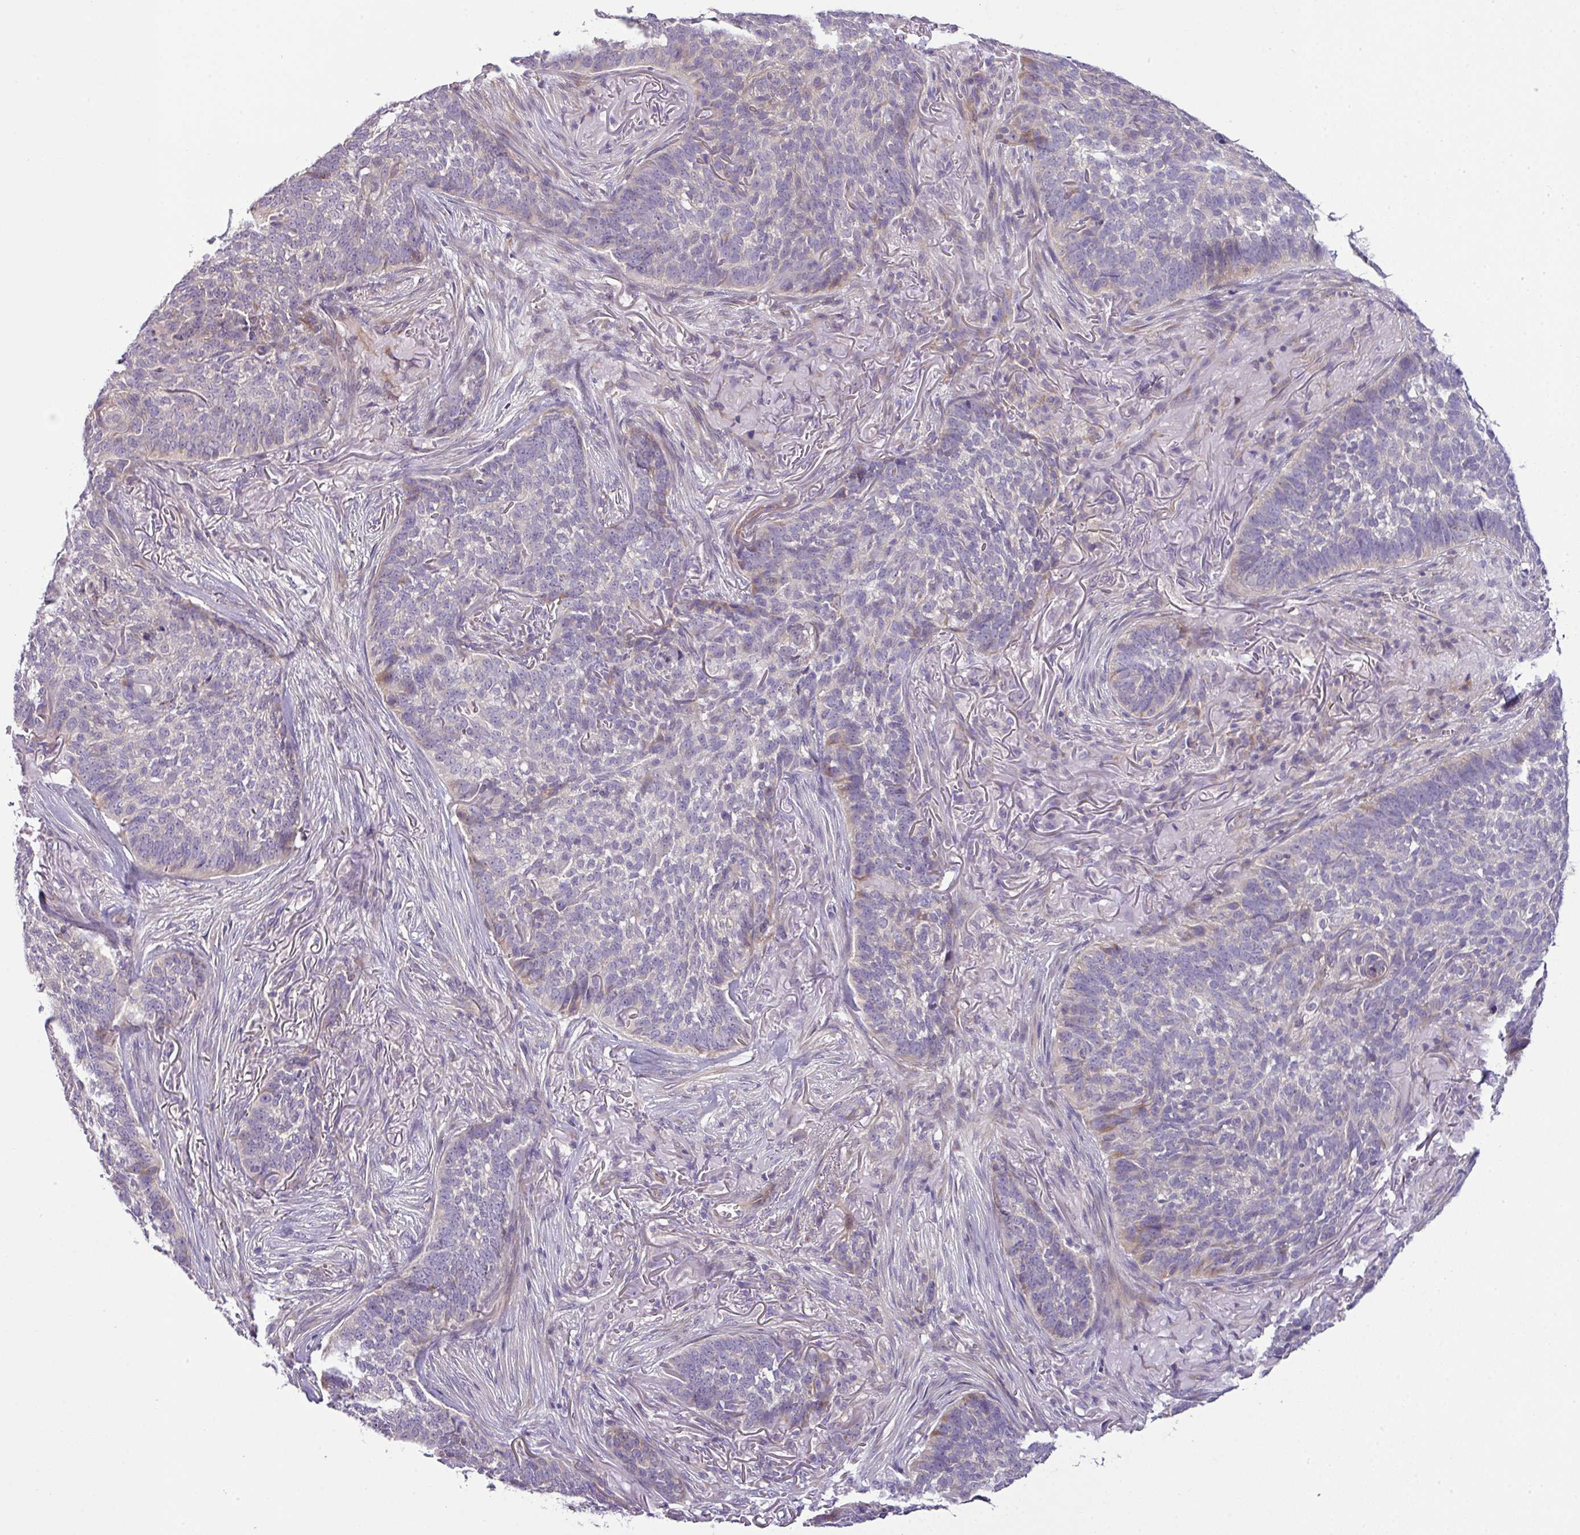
{"staining": {"intensity": "negative", "quantity": "none", "location": "none"}, "tissue": "skin cancer", "cell_type": "Tumor cells", "image_type": "cancer", "snomed": [{"axis": "morphology", "description": "Basal cell carcinoma"}, {"axis": "topography", "description": "Skin"}], "caption": "Immunohistochemical staining of human skin basal cell carcinoma reveals no significant expression in tumor cells. (DAB (3,3'-diaminobenzidine) immunohistochemistry visualized using brightfield microscopy, high magnification).", "gene": "PIK3R5", "patient": {"sex": "male", "age": 85}}